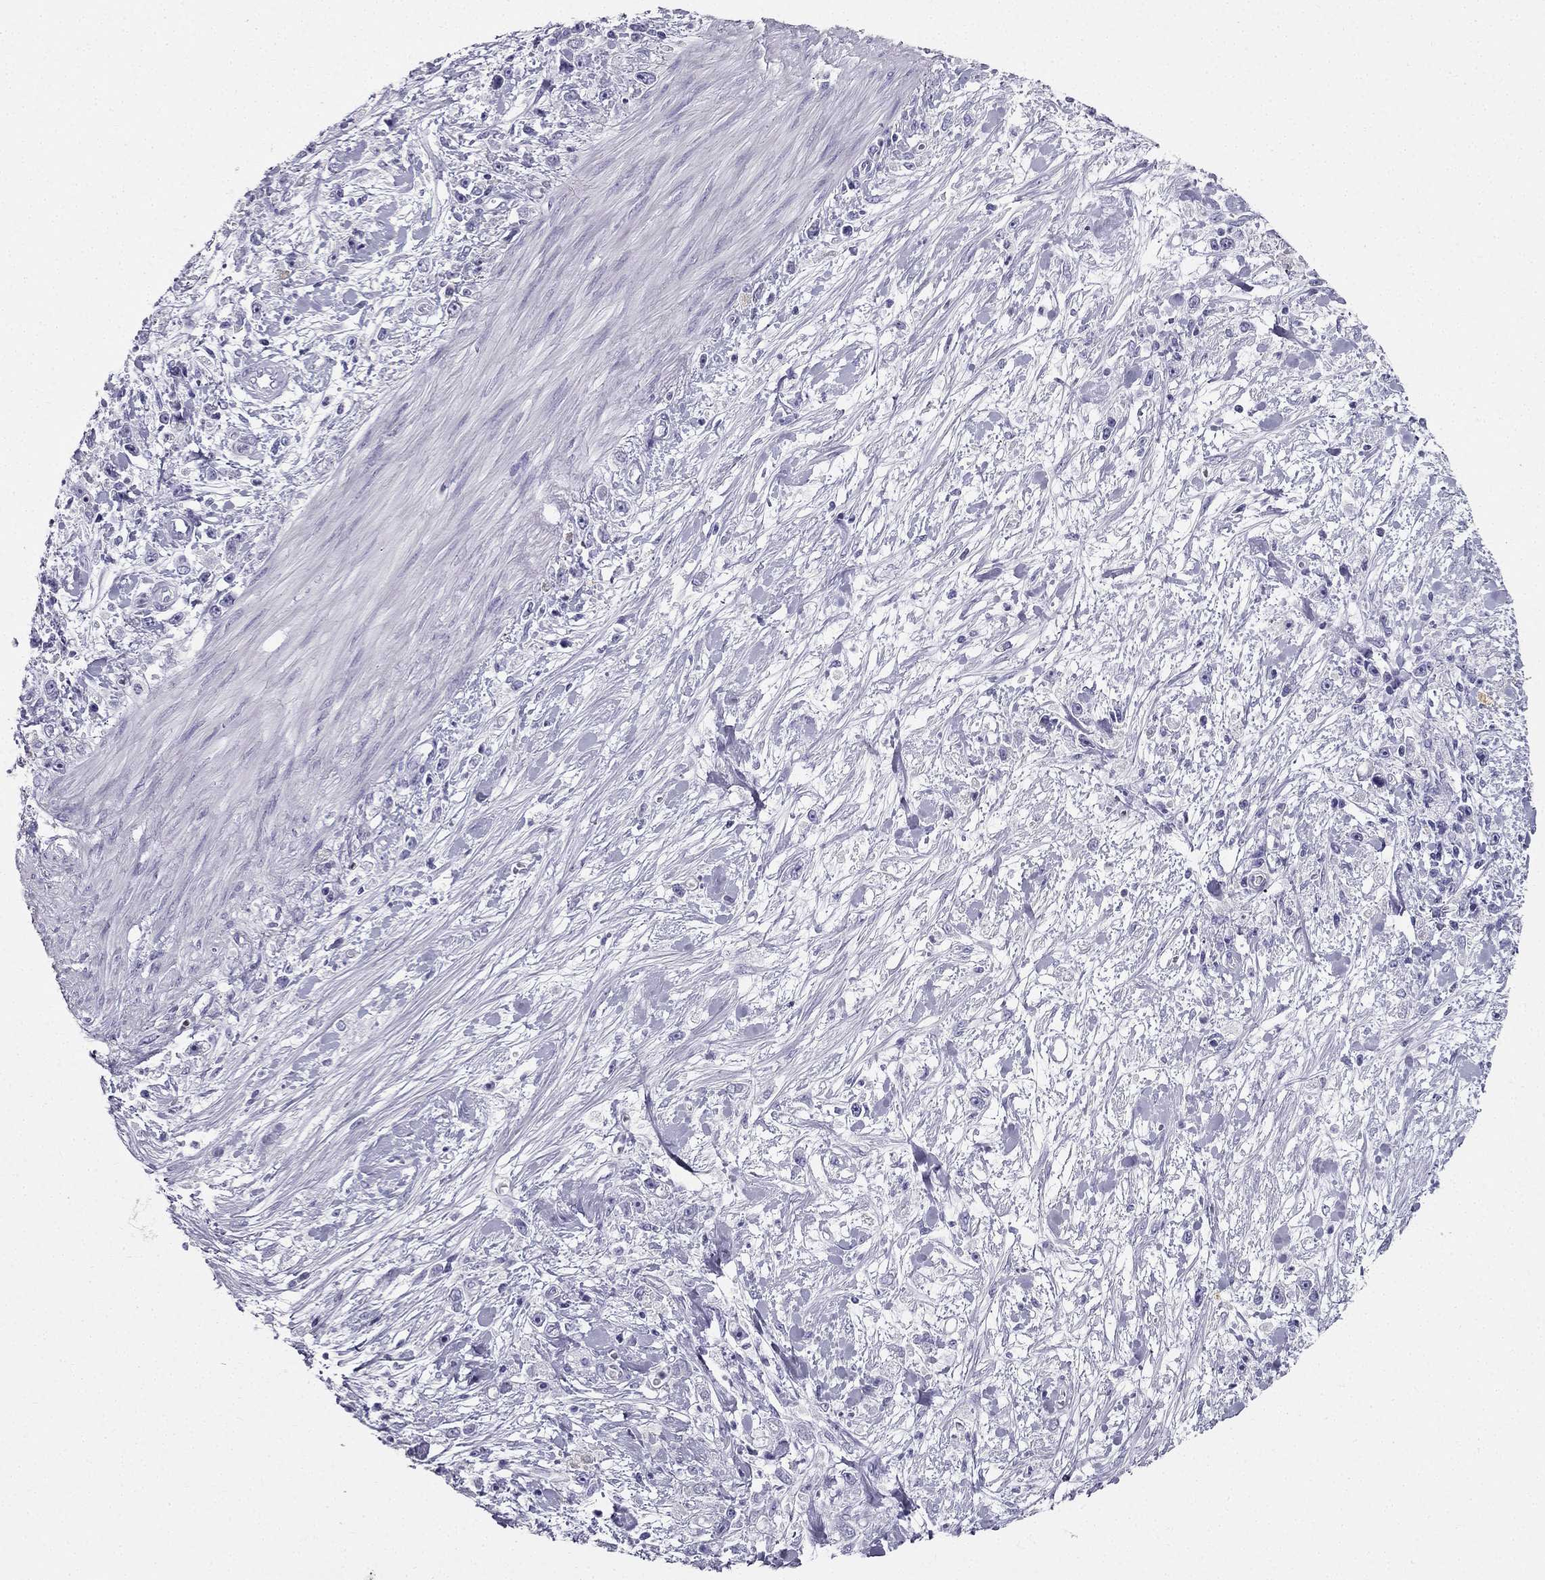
{"staining": {"intensity": "negative", "quantity": "none", "location": "none"}, "tissue": "stomach cancer", "cell_type": "Tumor cells", "image_type": "cancer", "snomed": [{"axis": "morphology", "description": "Adenocarcinoma, NOS"}, {"axis": "topography", "description": "Stomach"}], "caption": "IHC of stomach adenocarcinoma reveals no expression in tumor cells.", "gene": "TFF3", "patient": {"sex": "female", "age": 59}}